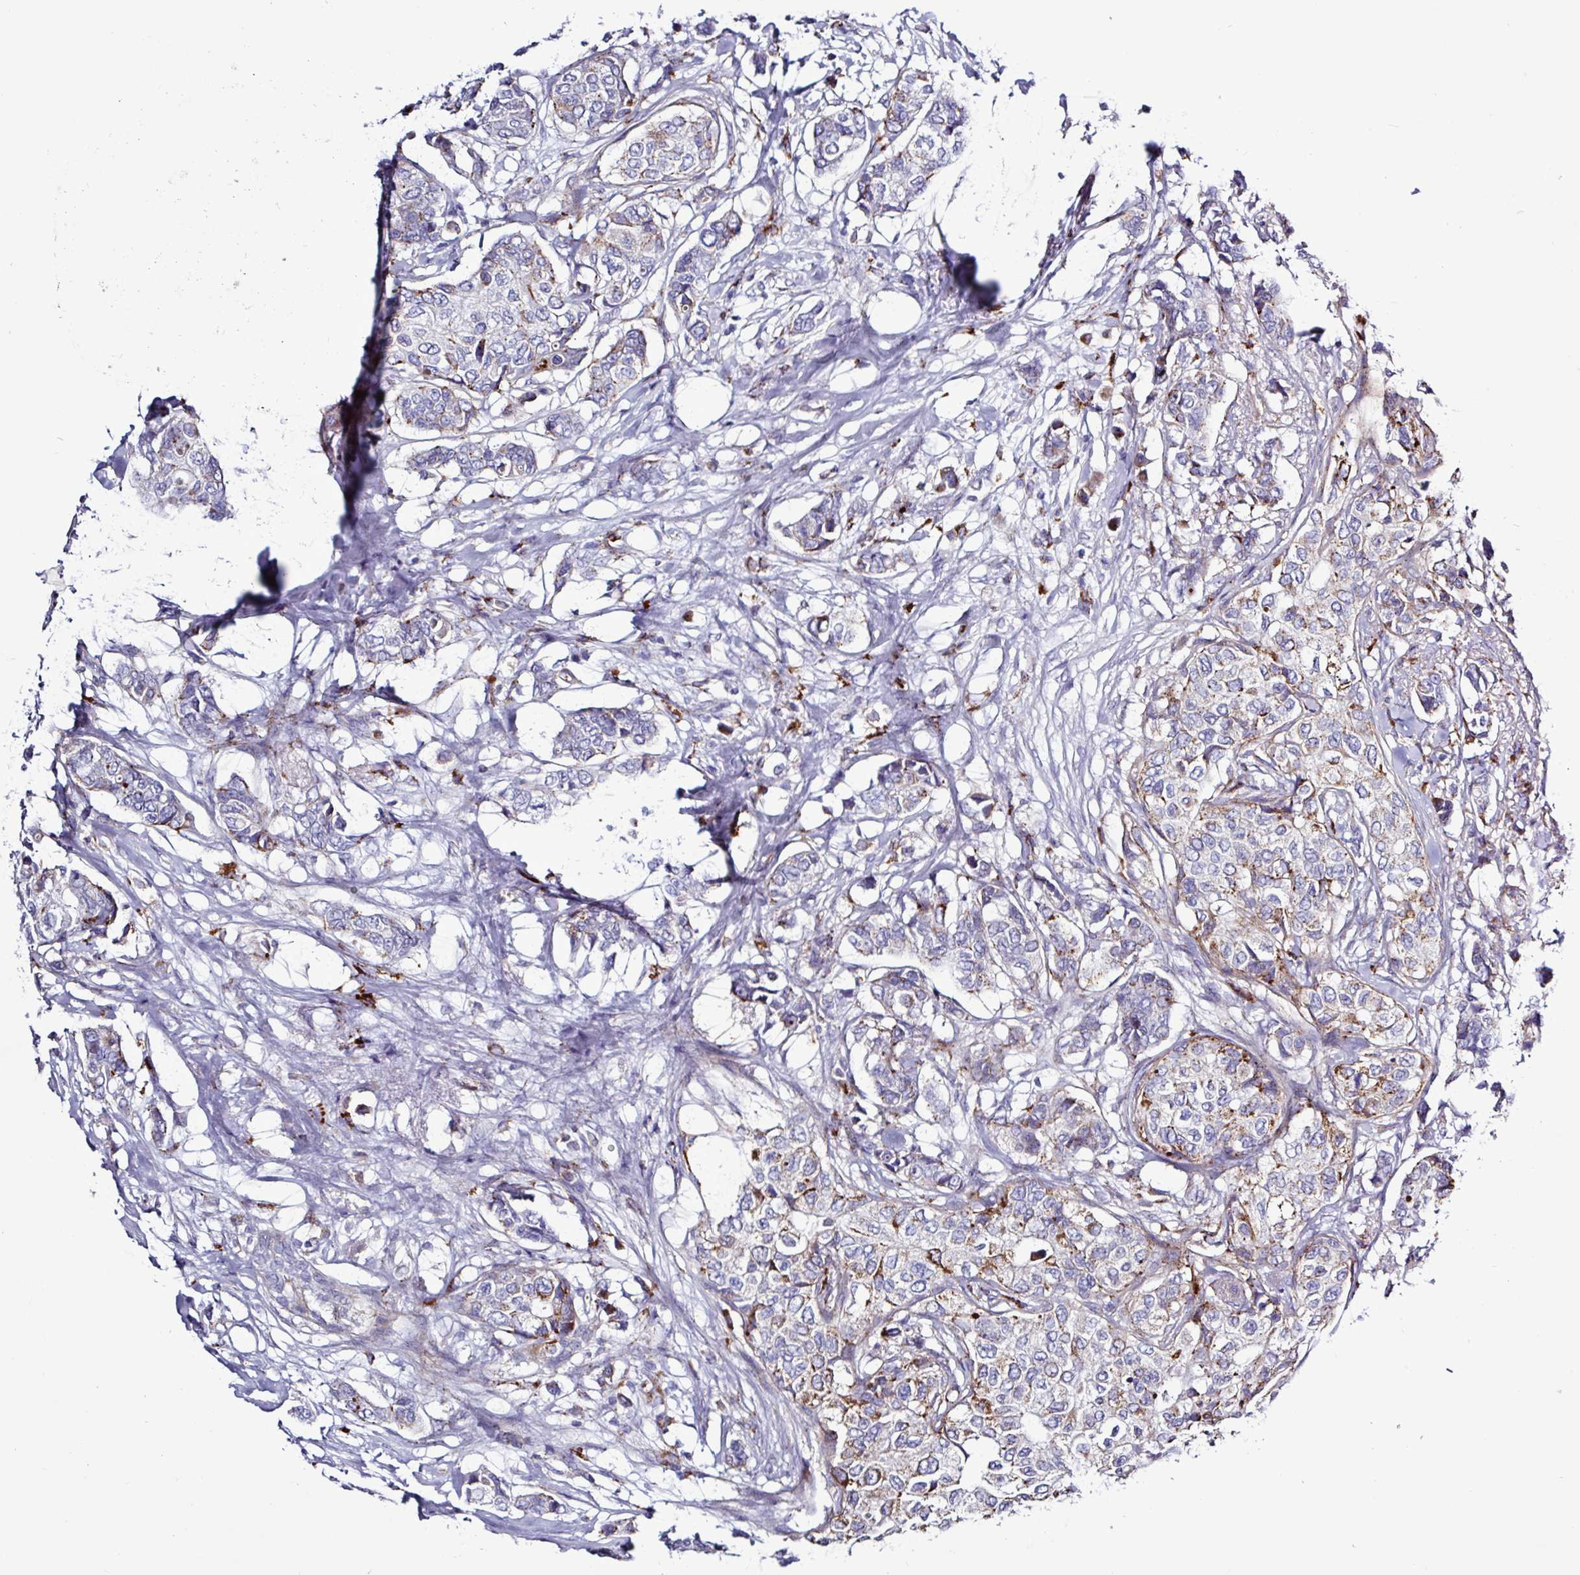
{"staining": {"intensity": "moderate", "quantity": "25%-75%", "location": "cytoplasmic/membranous"}, "tissue": "breast cancer", "cell_type": "Tumor cells", "image_type": "cancer", "snomed": [{"axis": "morphology", "description": "Lobular carcinoma"}, {"axis": "topography", "description": "Breast"}], "caption": "About 25%-75% of tumor cells in human lobular carcinoma (breast) demonstrate moderate cytoplasmic/membranous protein staining as visualized by brown immunohistochemical staining.", "gene": "AMIGO2", "patient": {"sex": "female", "age": 51}}